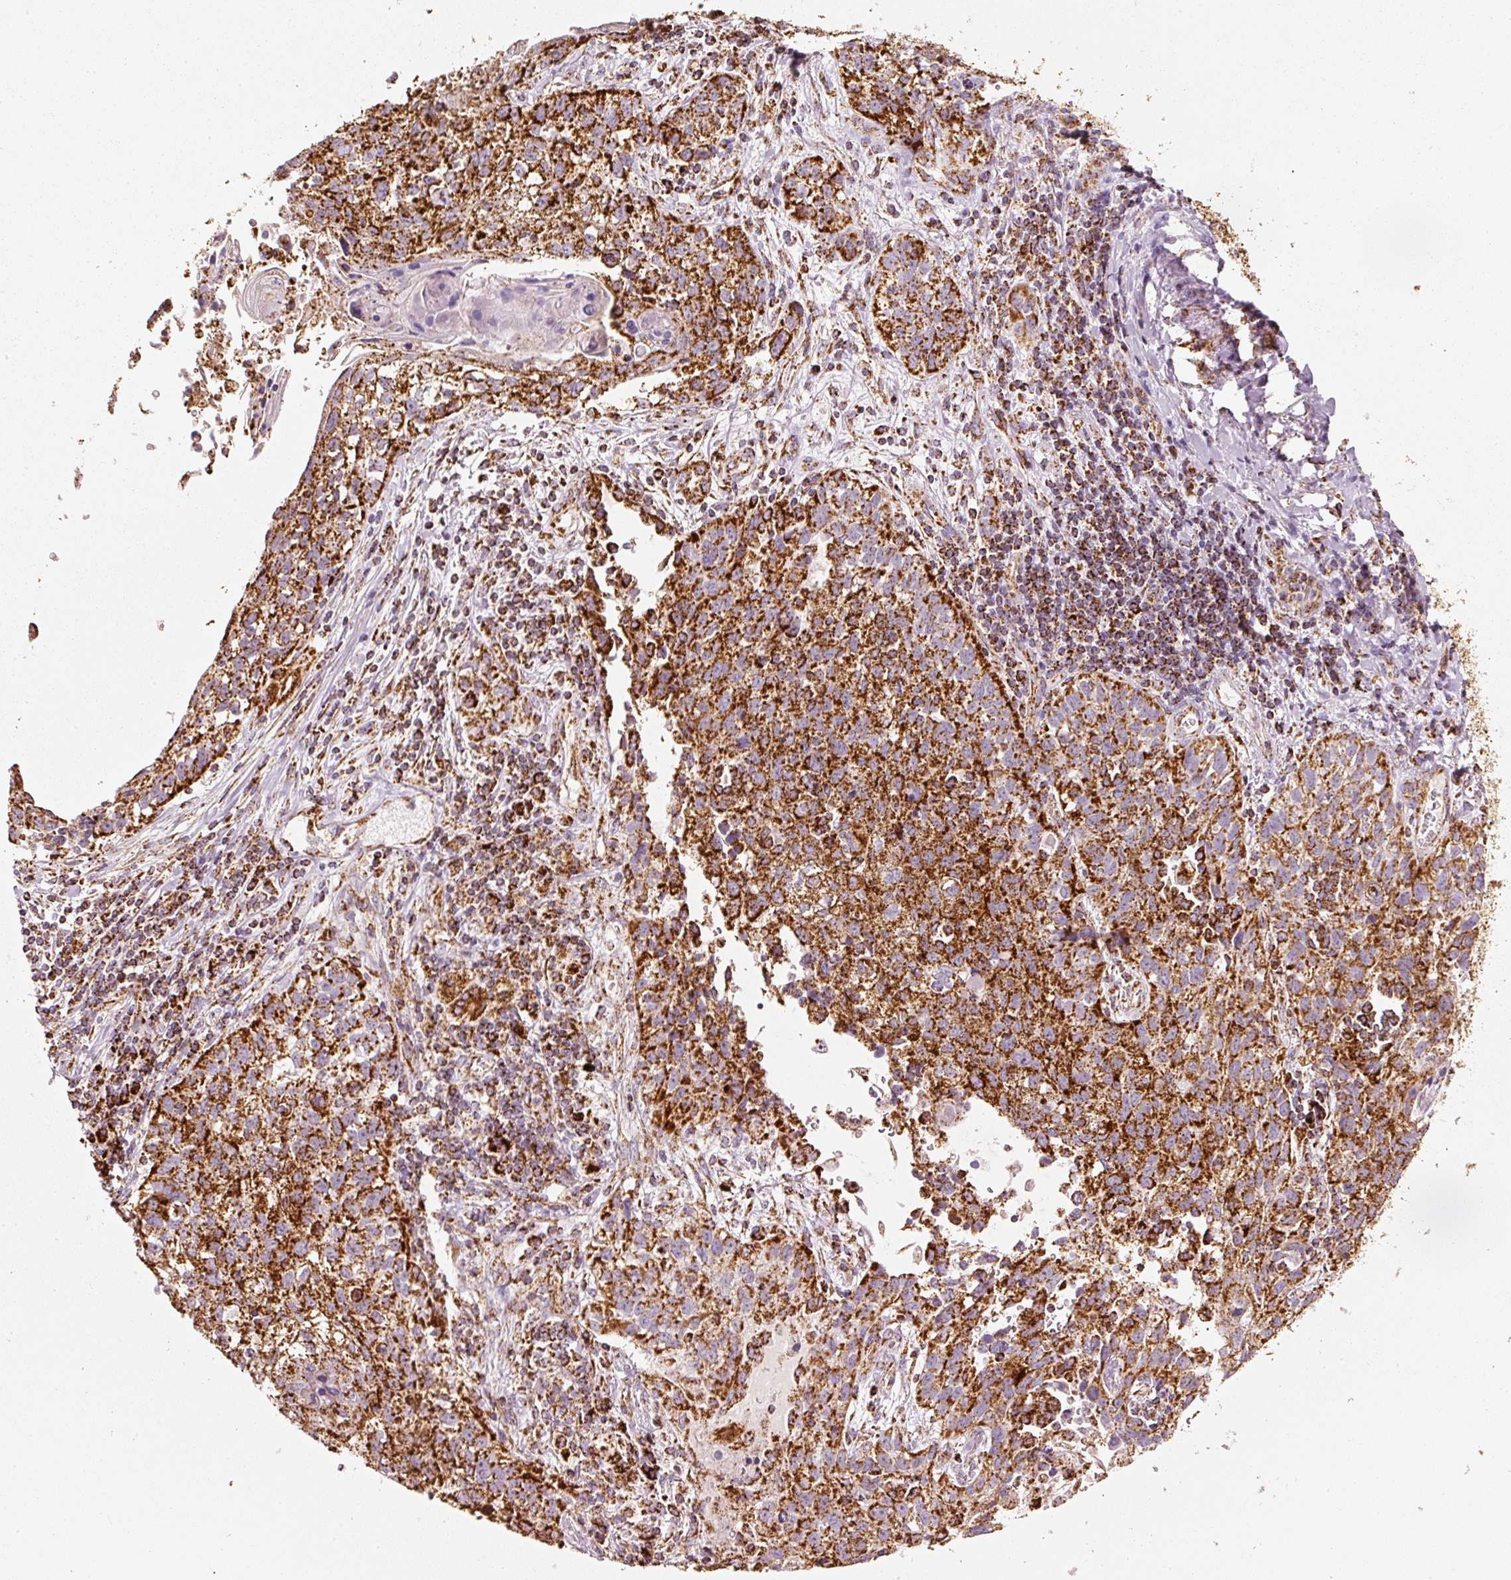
{"staining": {"intensity": "strong", "quantity": ">75%", "location": "cytoplasmic/membranous"}, "tissue": "lung cancer", "cell_type": "Tumor cells", "image_type": "cancer", "snomed": [{"axis": "morphology", "description": "Squamous cell carcinoma, NOS"}, {"axis": "topography", "description": "Lung"}], "caption": "The image demonstrates a brown stain indicating the presence of a protein in the cytoplasmic/membranous of tumor cells in lung squamous cell carcinoma.", "gene": "UQCRC1", "patient": {"sex": "male", "age": 74}}